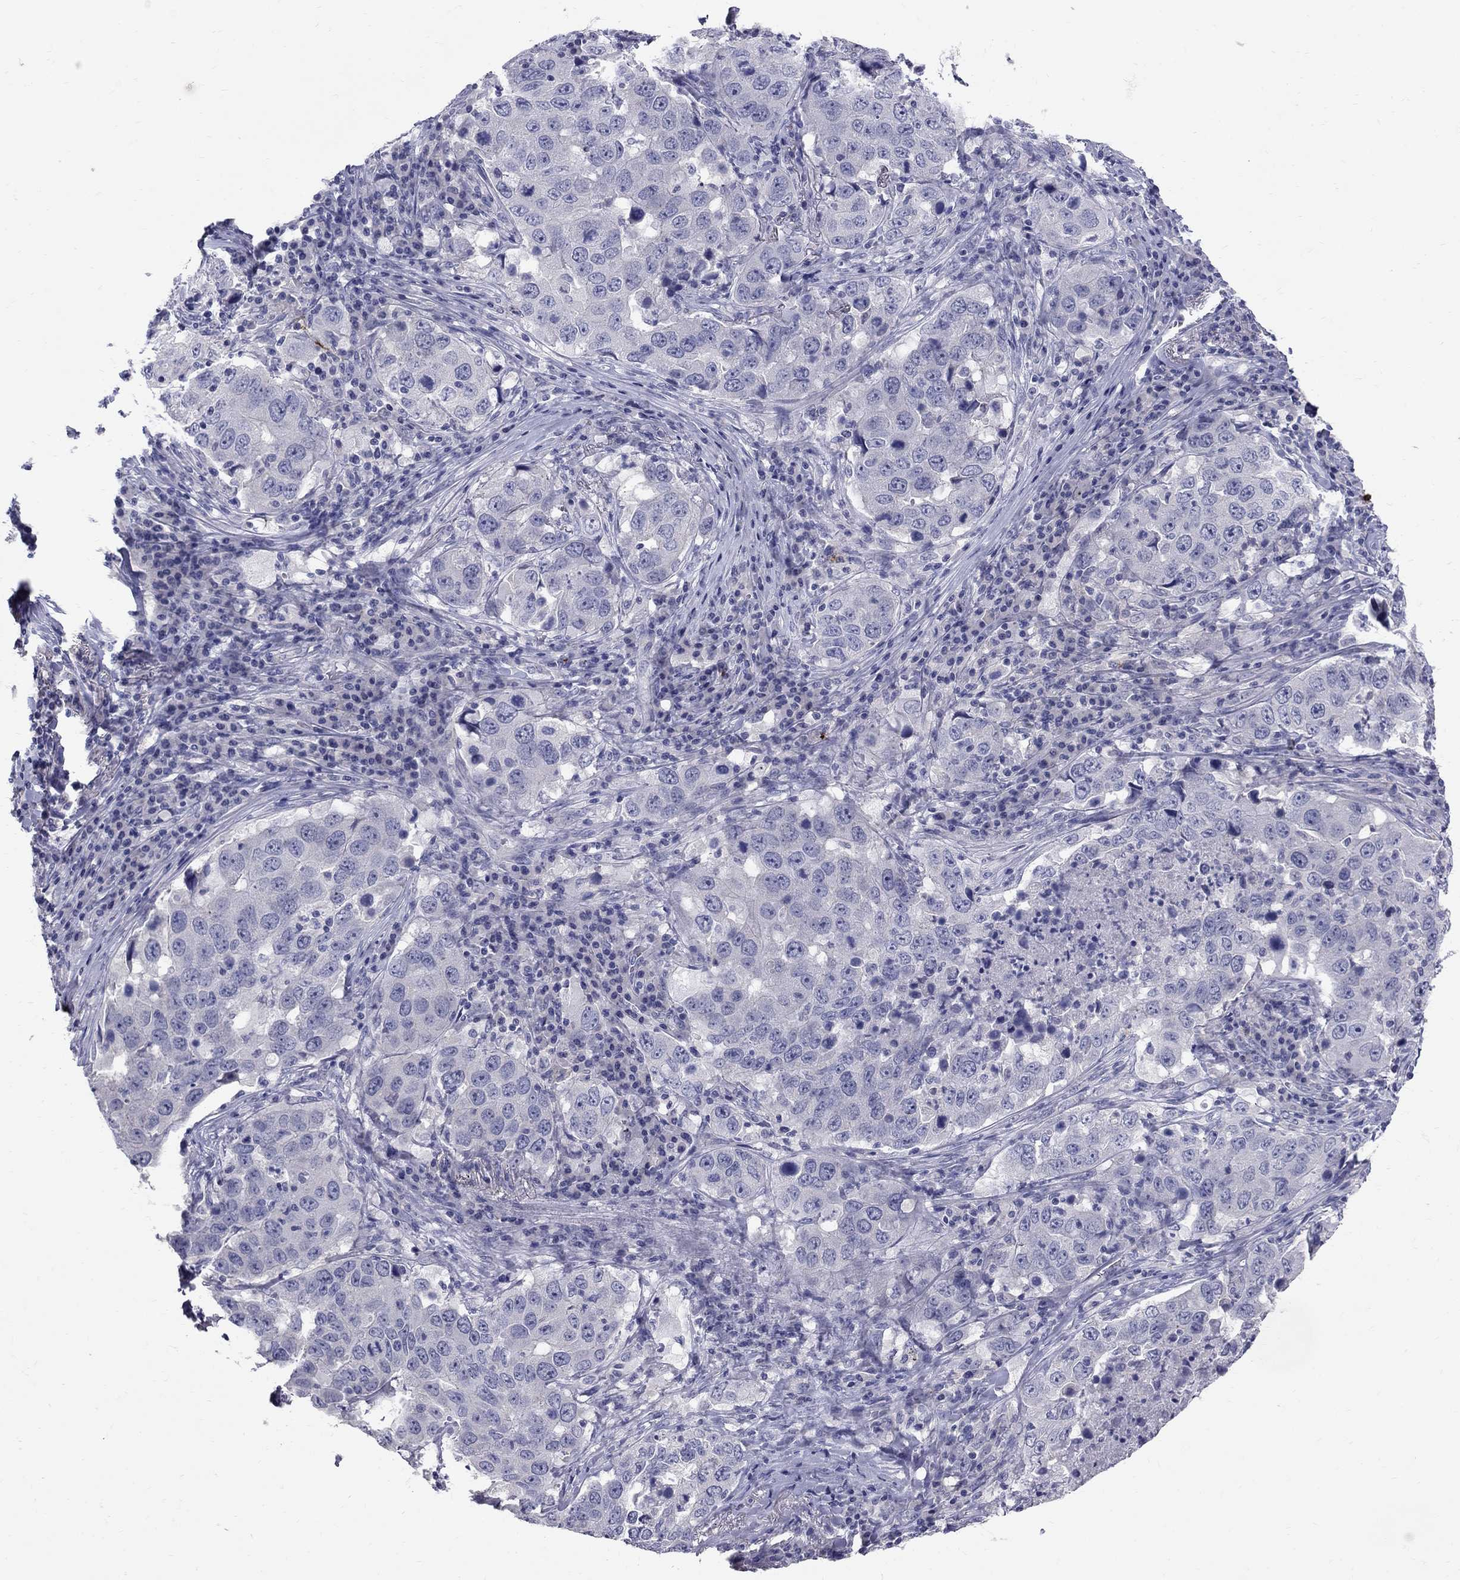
{"staining": {"intensity": "negative", "quantity": "none", "location": "none"}, "tissue": "lung cancer", "cell_type": "Tumor cells", "image_type": "cancer", "snomed": [{"axis": "morphology", "description": "Adenocarcinoma, NOS"}, {"axis": "topography", "description": "Lung"}], "caption": "Human lung cancer stained for a protein using immunohistochemistry (IHC) shows no positivity in tumor cells.", "gene": "TP53TG5", "patient": {"sex": "male", "age": 73}}